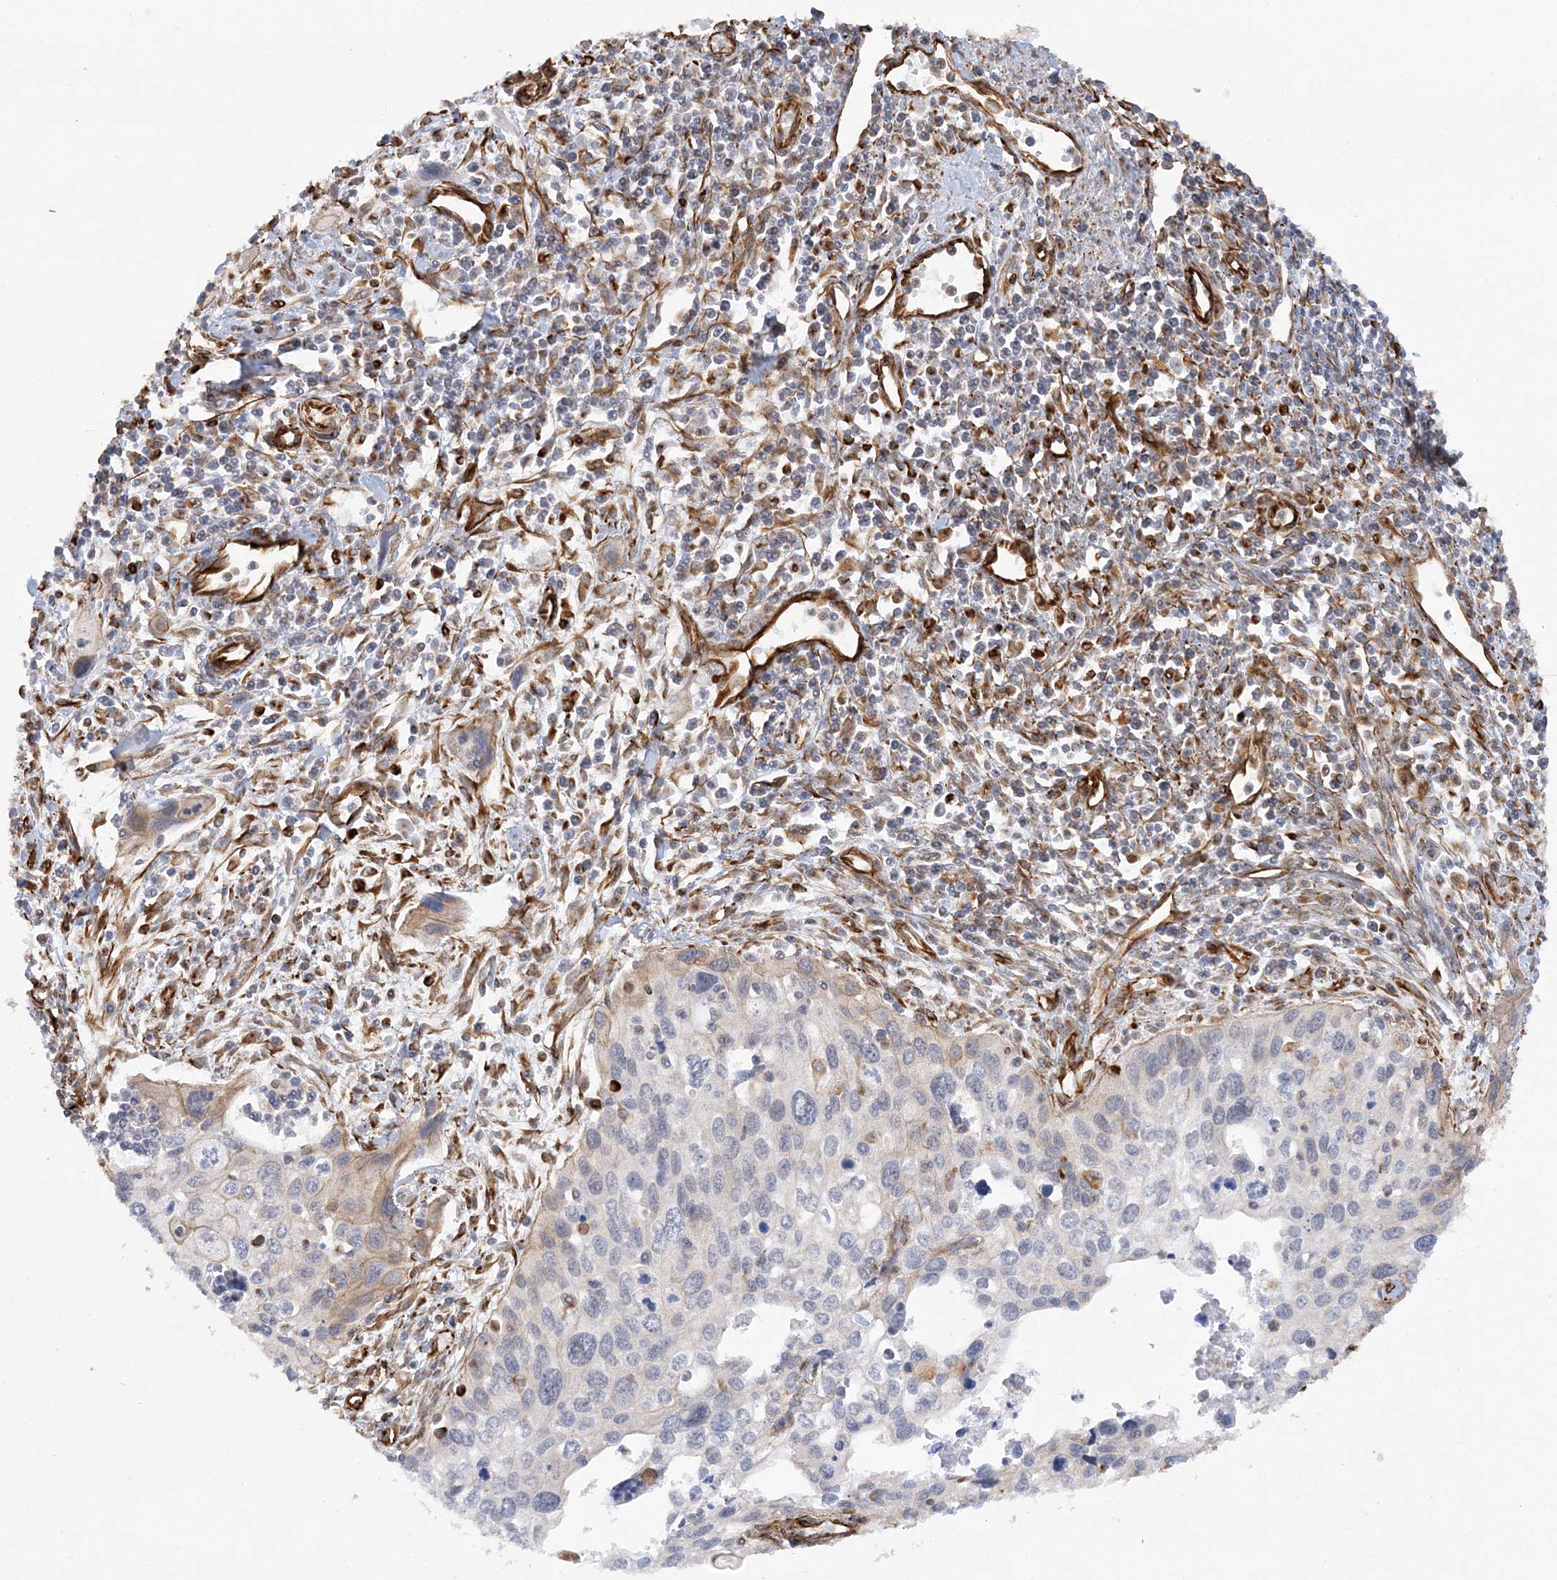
{"staining": {"intensity": "weak", "quantity": "<25%", "location": "cytoplasmic/membranous"}, "tissue": "cervical cancer", "cell_type": "Tumor cells", "image_type": "cancer", "snomed": [{"axis": "morphology", "description": "Squamous cell carcinoma, NOS"}, {"axis": "topography", "description": "Cervix"}], "caption": "IHC histopathology image of cervical cancer stained for a protein (brown), which shows no expression in tumor cells.", "gene": "SCLT1", "patient": {"sex": "female", "age": 55}}